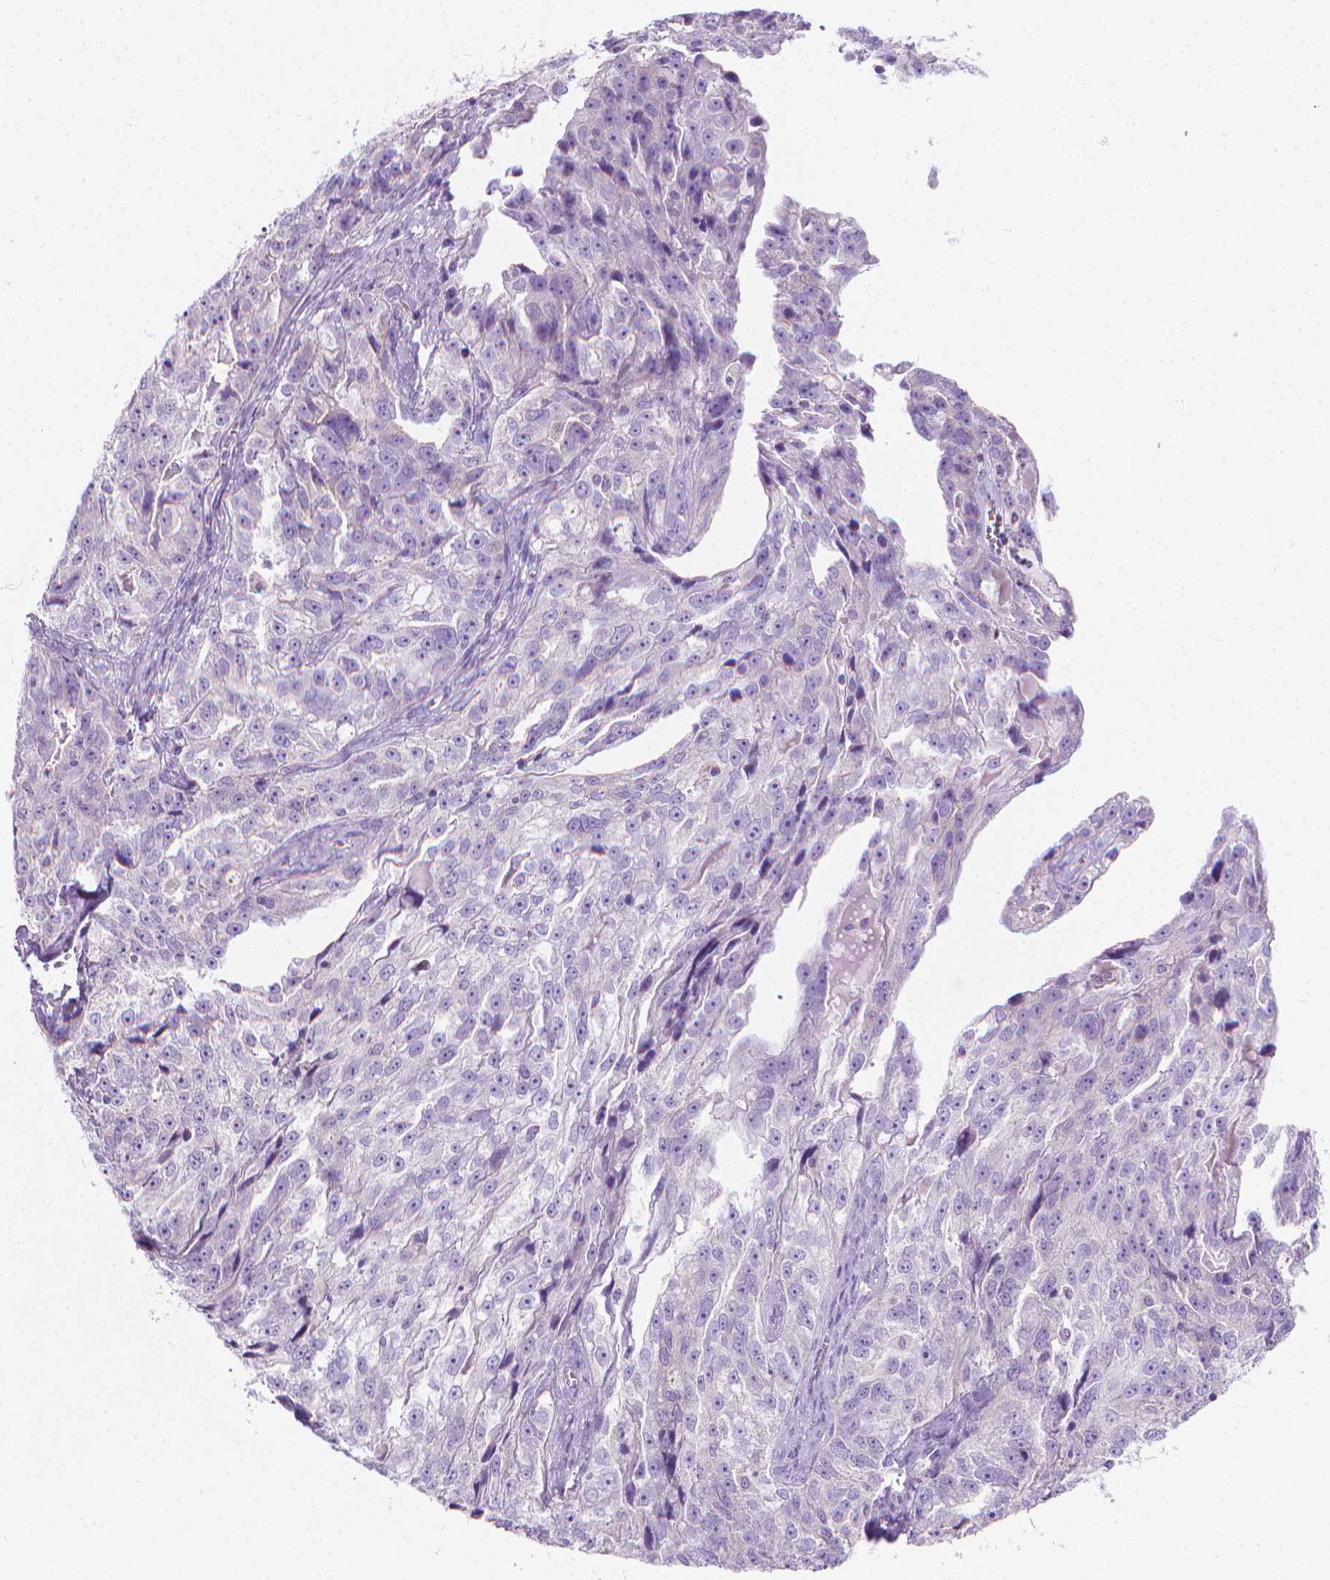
{"staining": {"intensity": "negative", "quantity": "none", "location": "none"}, "tissue": "ovarian cancer", "cell_type": "Tumor cells", "image_type": "cancer", "snomed": [{"axis": "morphology", "description": "Cystadenocarcinoma, serous, NOS"}, {"axis": "topography", "description": "Ovary"}], "caption": "Ovarian serous cystadenocarcinoma was stained to show a protein in brown. There is no significant expression in tumor cells.", "gene": "FASN", "patient": {"sex": "female", "age": 51}}